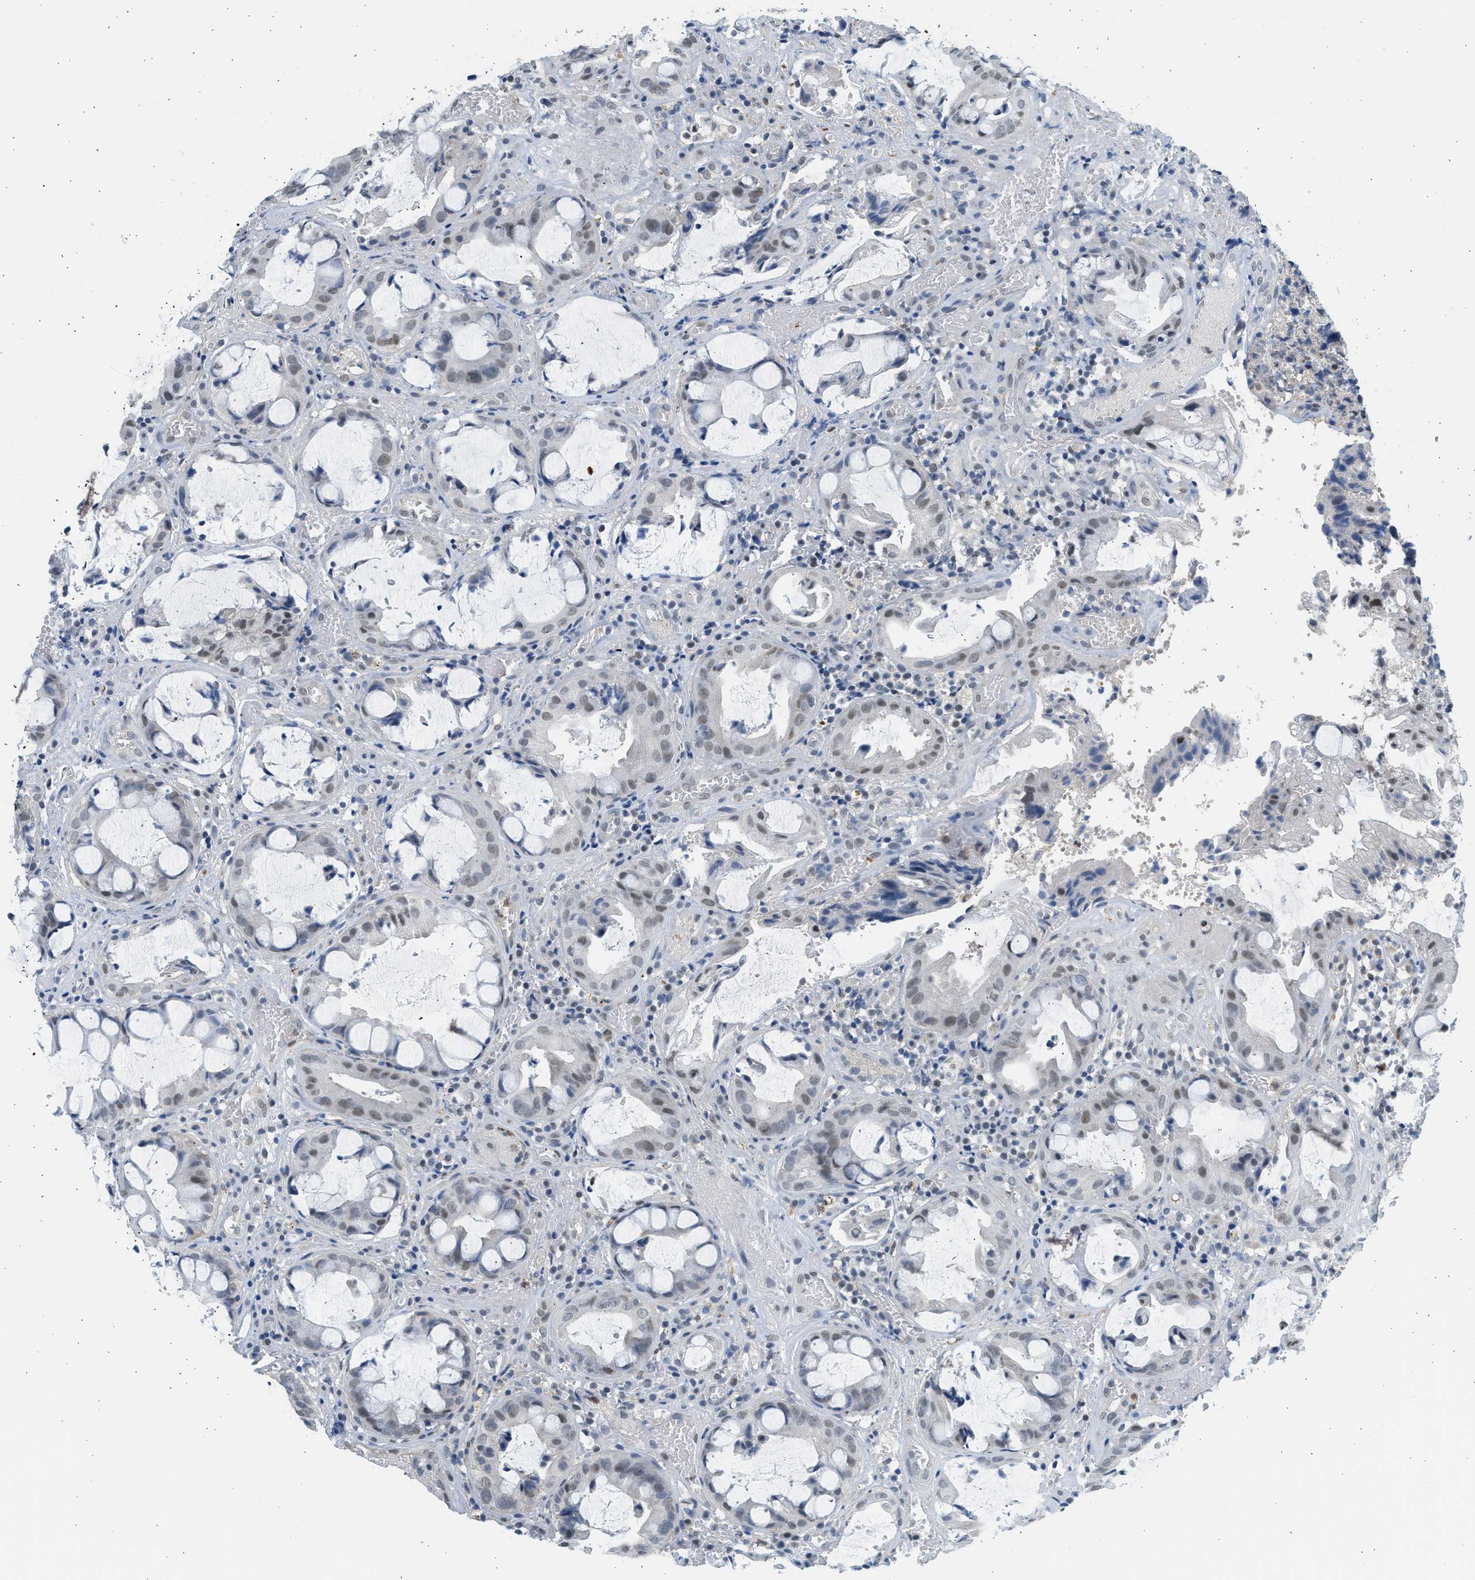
{"staining": {"intensity": "weak", "quantity": "25%-75%", "location": "nuclear"}, "tissue": "colorectal cancer", "cell_type": "Tumor cells", "image_type": "cancer", "snomed": [{"axis": "morphology", "description": "Adenocarcinoma, NOS"}, {"axis": "topography", "description": "Colon"}], "caption": "Protein expression by IHC demonstrates weak nuclear staining in about 25%-75% of tumor cells in colorectal cancer (adenocarcinoma). The staining was performed using DAB (3,3'-diaminobenzidine) to visualize the protein expression in brown, while the nuclei were stained in blue with hematoxylin (Magnification: 20x).", "gene": "HIPK1", "patient": {"sex": "female", "age": 57}}